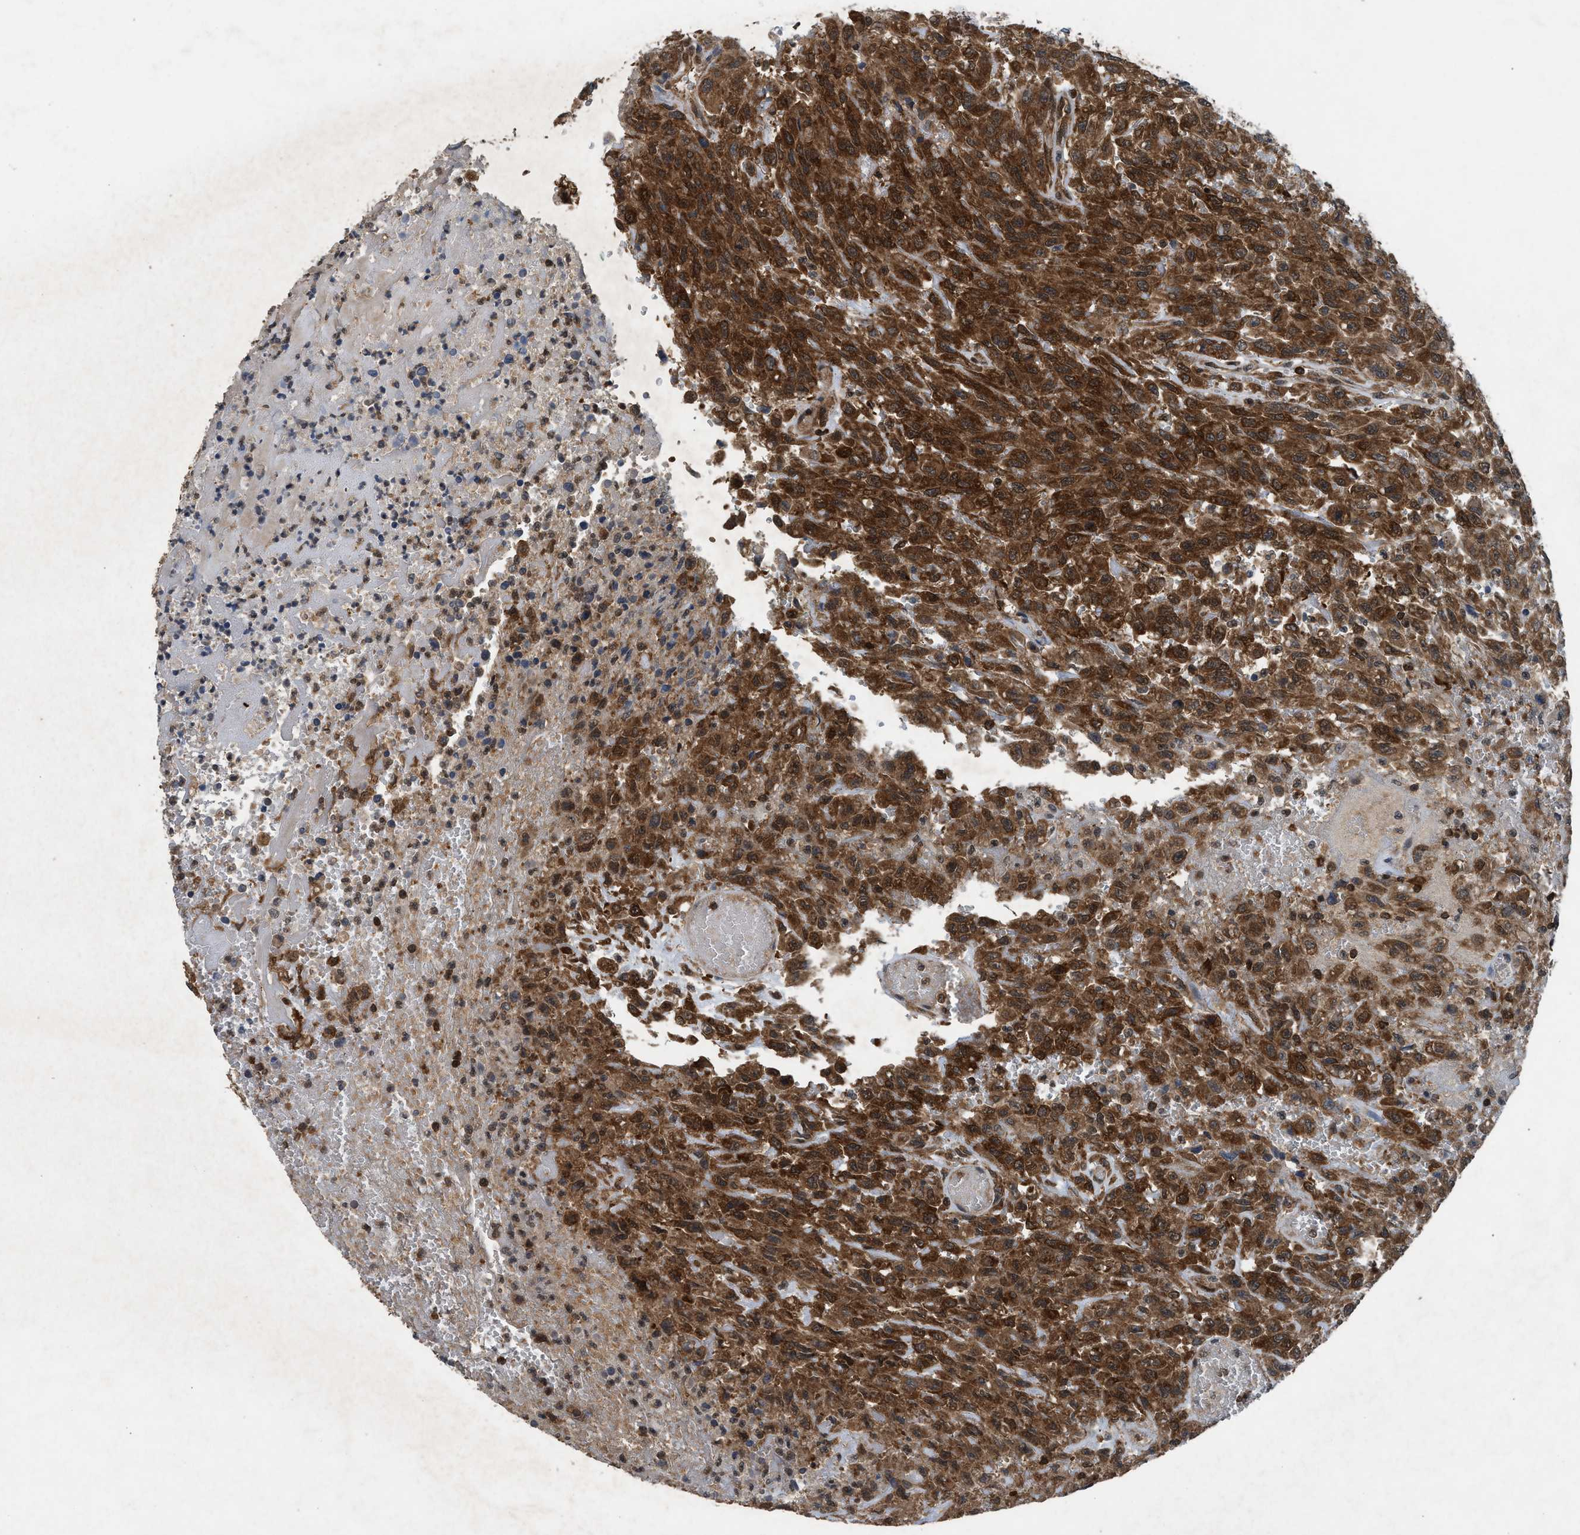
{"staining": {"intensity": "strong", "quantity": ">75%", "location": "cytoplasmic/membranous,nuclear"}, "tissue": "urothelial cancer", "cell_type": "Tumor cells", "image_type": "cancer", "snomed": [{"axis": "morphology", "description": "Urothelial carcinoma, High grade"}, {"axis": "topography", "description": "Urinary bladder"}], "caption": "Immunohistochemical staining of human urothelial carcinoma (high-grade) reveals high levels of strong cytoplasmic/membranous and nuclear expression in about >75% of tumor cells.", "gene": "OXSR1", "patient": {"sex": "female", "age": 64}}